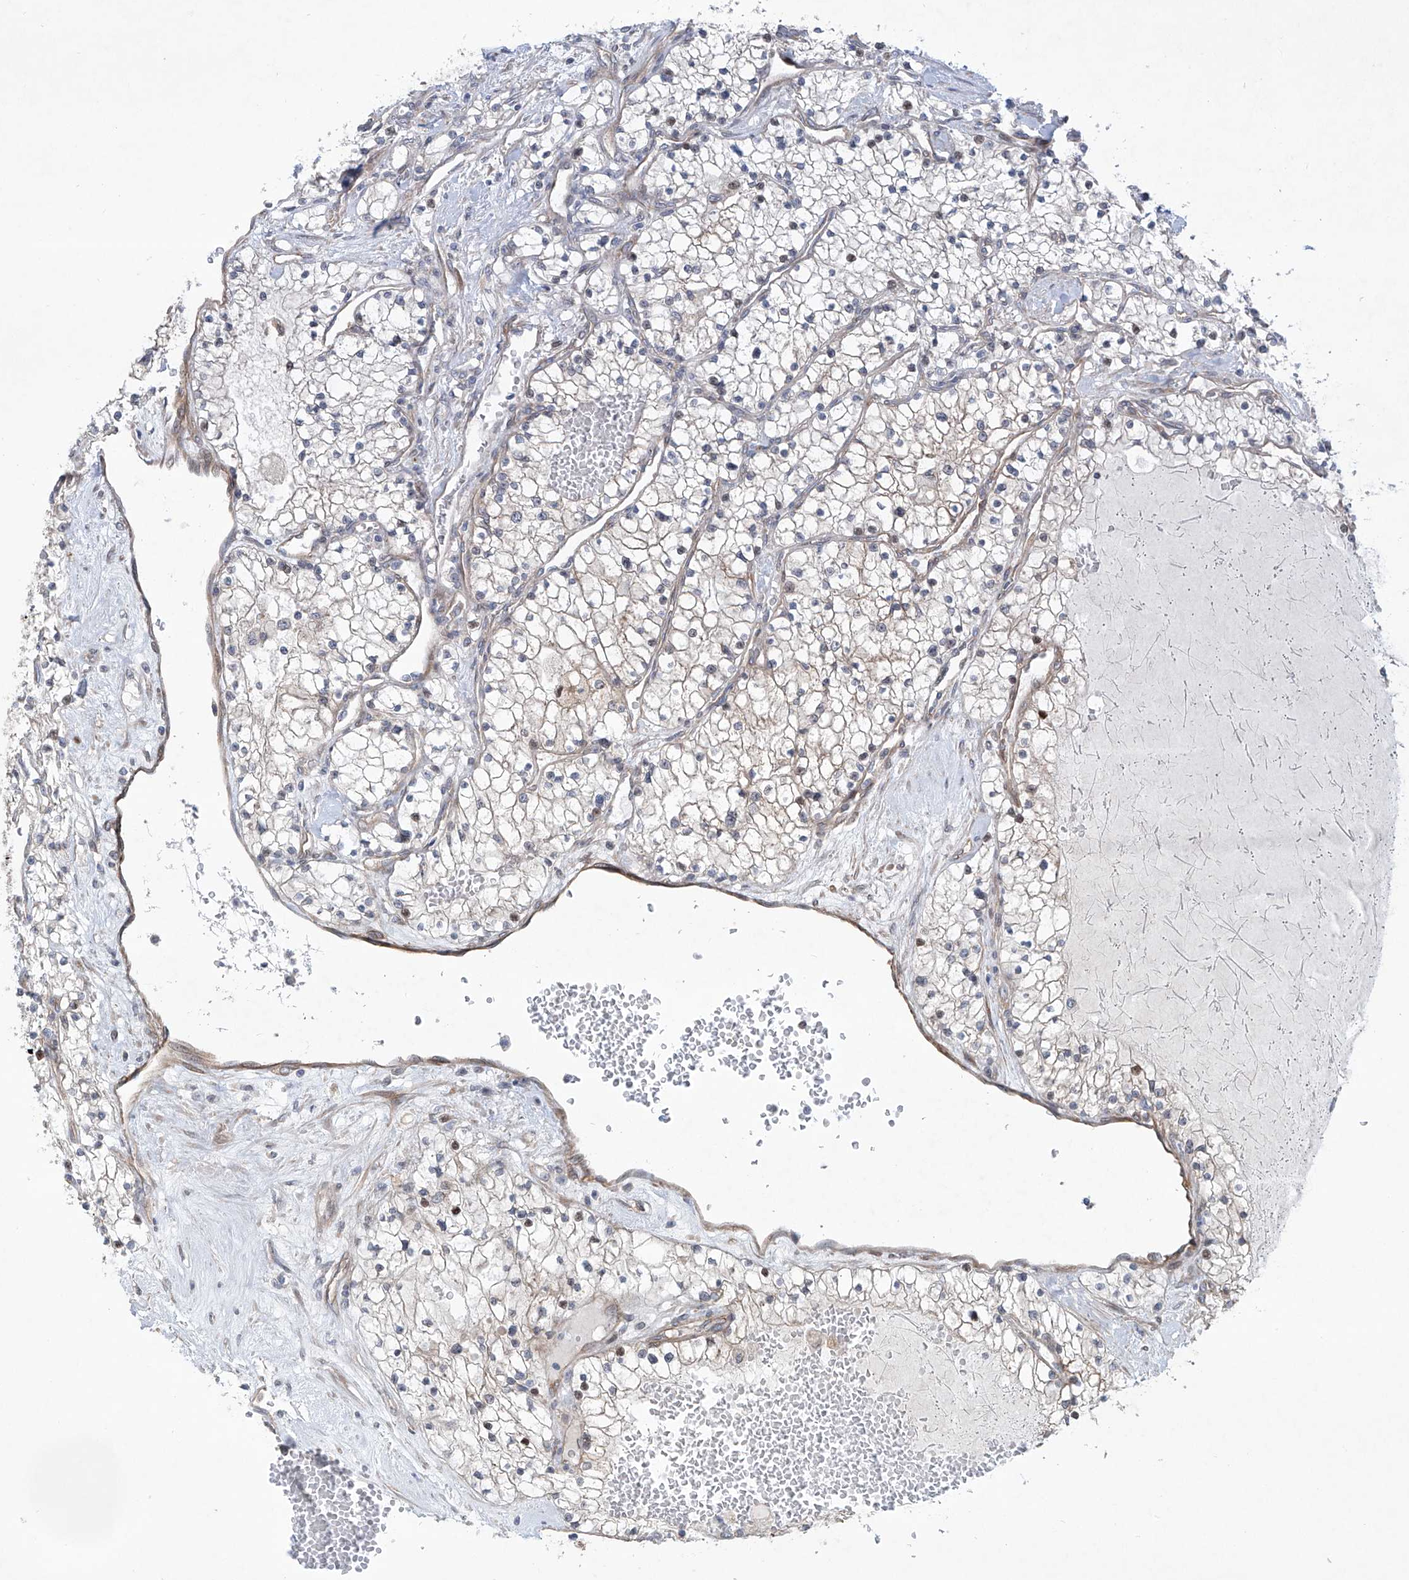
{"staining": {"intensity": "weak", "quantity": "<25%", "location": "cytoplasmic/membranous"}, "tissue": "renal cancer", "cell_type": "Tumor cells", "image_type": "cancer", "snomed": [{"axis": "morphology", "description": "Normal tissue, NOS"}, {"axis": "morphology", "description": "Adenocarcinoma, NOS"}, {"axis": "topography", "description": "Kidney"}], "caption": "Renal adenocarcinoma stained for a protein using IHC reveals no staining tumor cells.", "gene": "KLC4", "patient": {"sex": "male", "age": 68}}